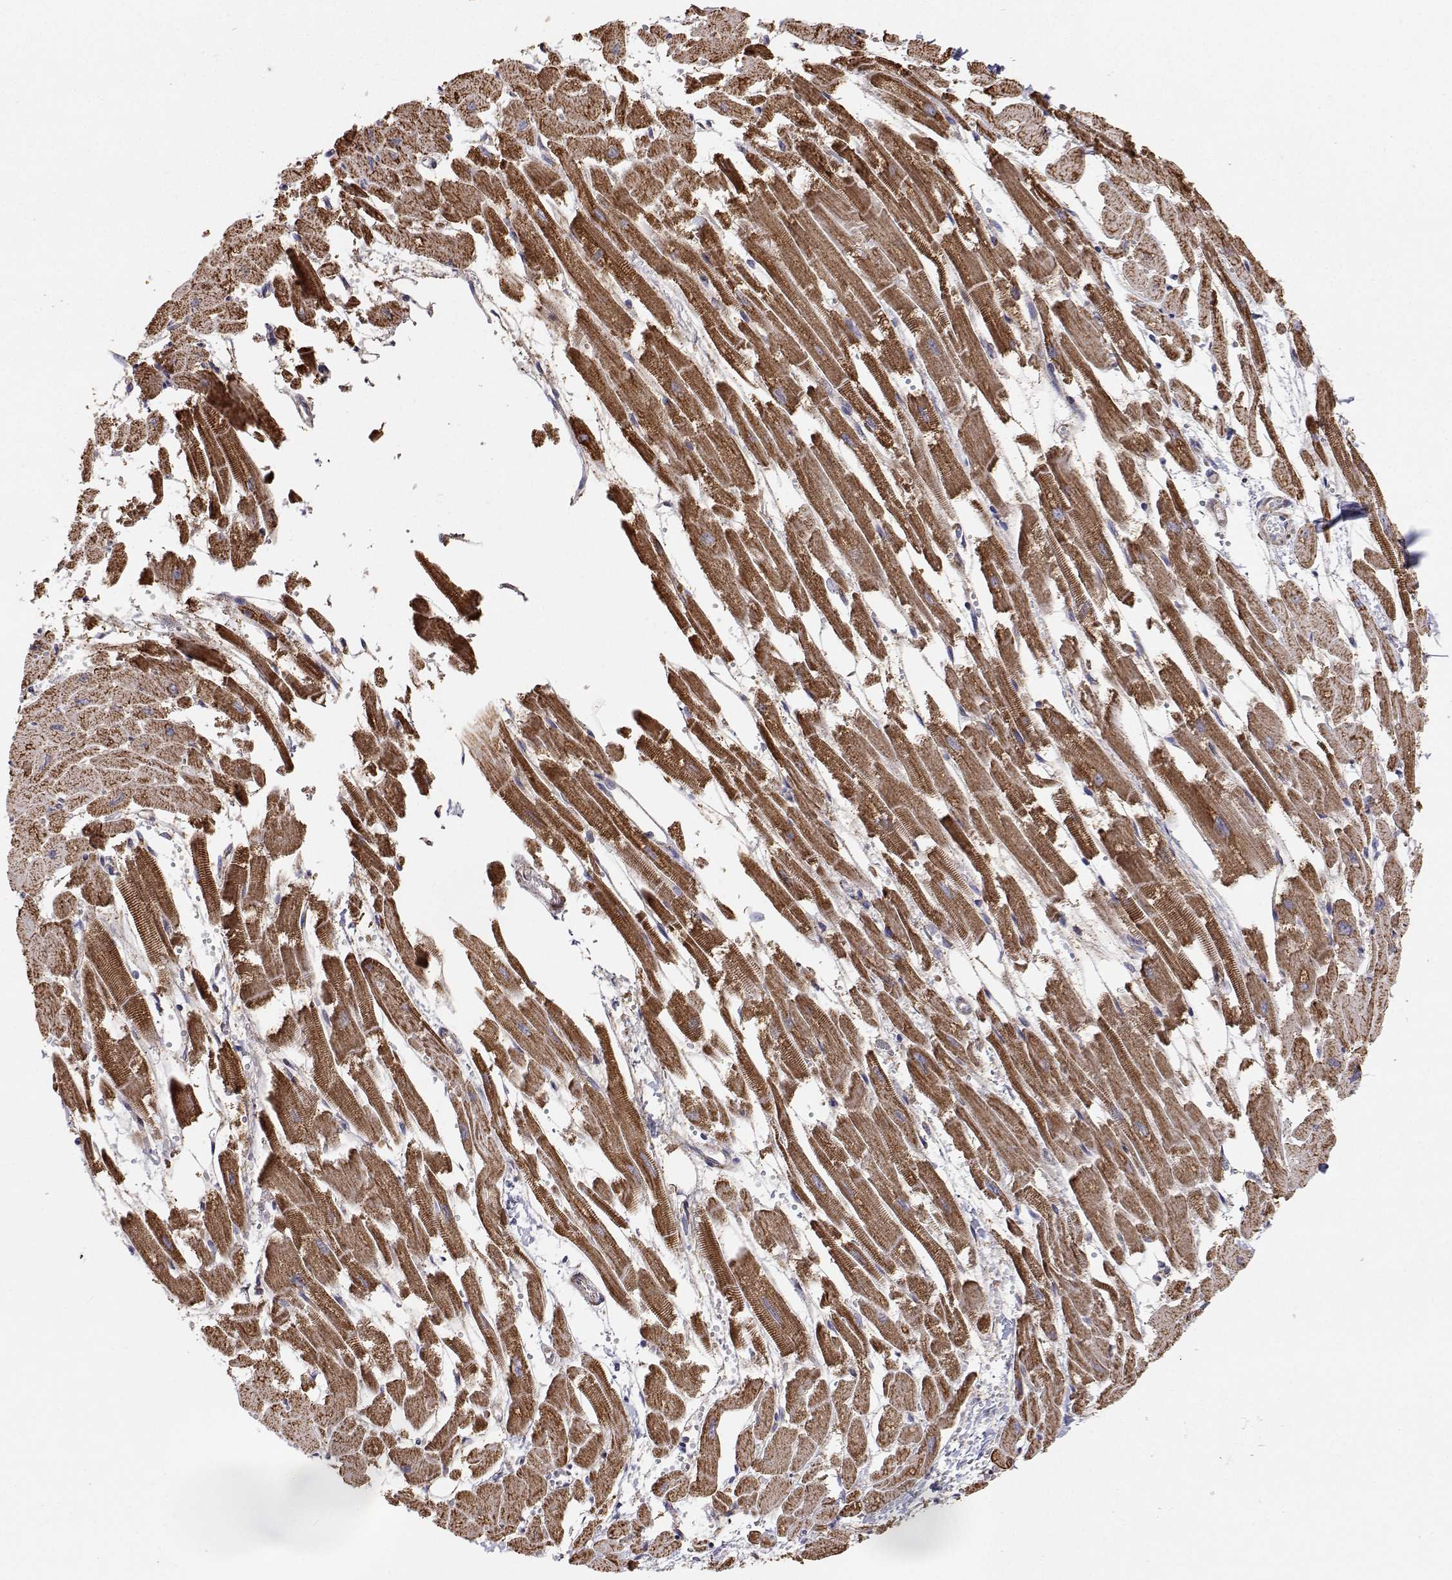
{"staining": {"intensity": "strong", "quantity": ">75%", "location": "cytoplasmic/membranous"}, "tissue": "heart muscle", "cell_type": "Cardiomyocytes", "image_type": "normal", "snomed": [{"axis": "morphology", "description": "Normal tissue, NOS"}, {"axis": "topography", "description": "Heart"}], "caption": "DAB (3,3'-diaminobenzidine) immunohistochemical staining of unremarkable human heart muscle exhibits strong cytoplasmic/membranous protein expression in approximately >75% of cardiomyocytes.", "gene": "SPICE1", "patient": {"sex": "female", "age": 52}}